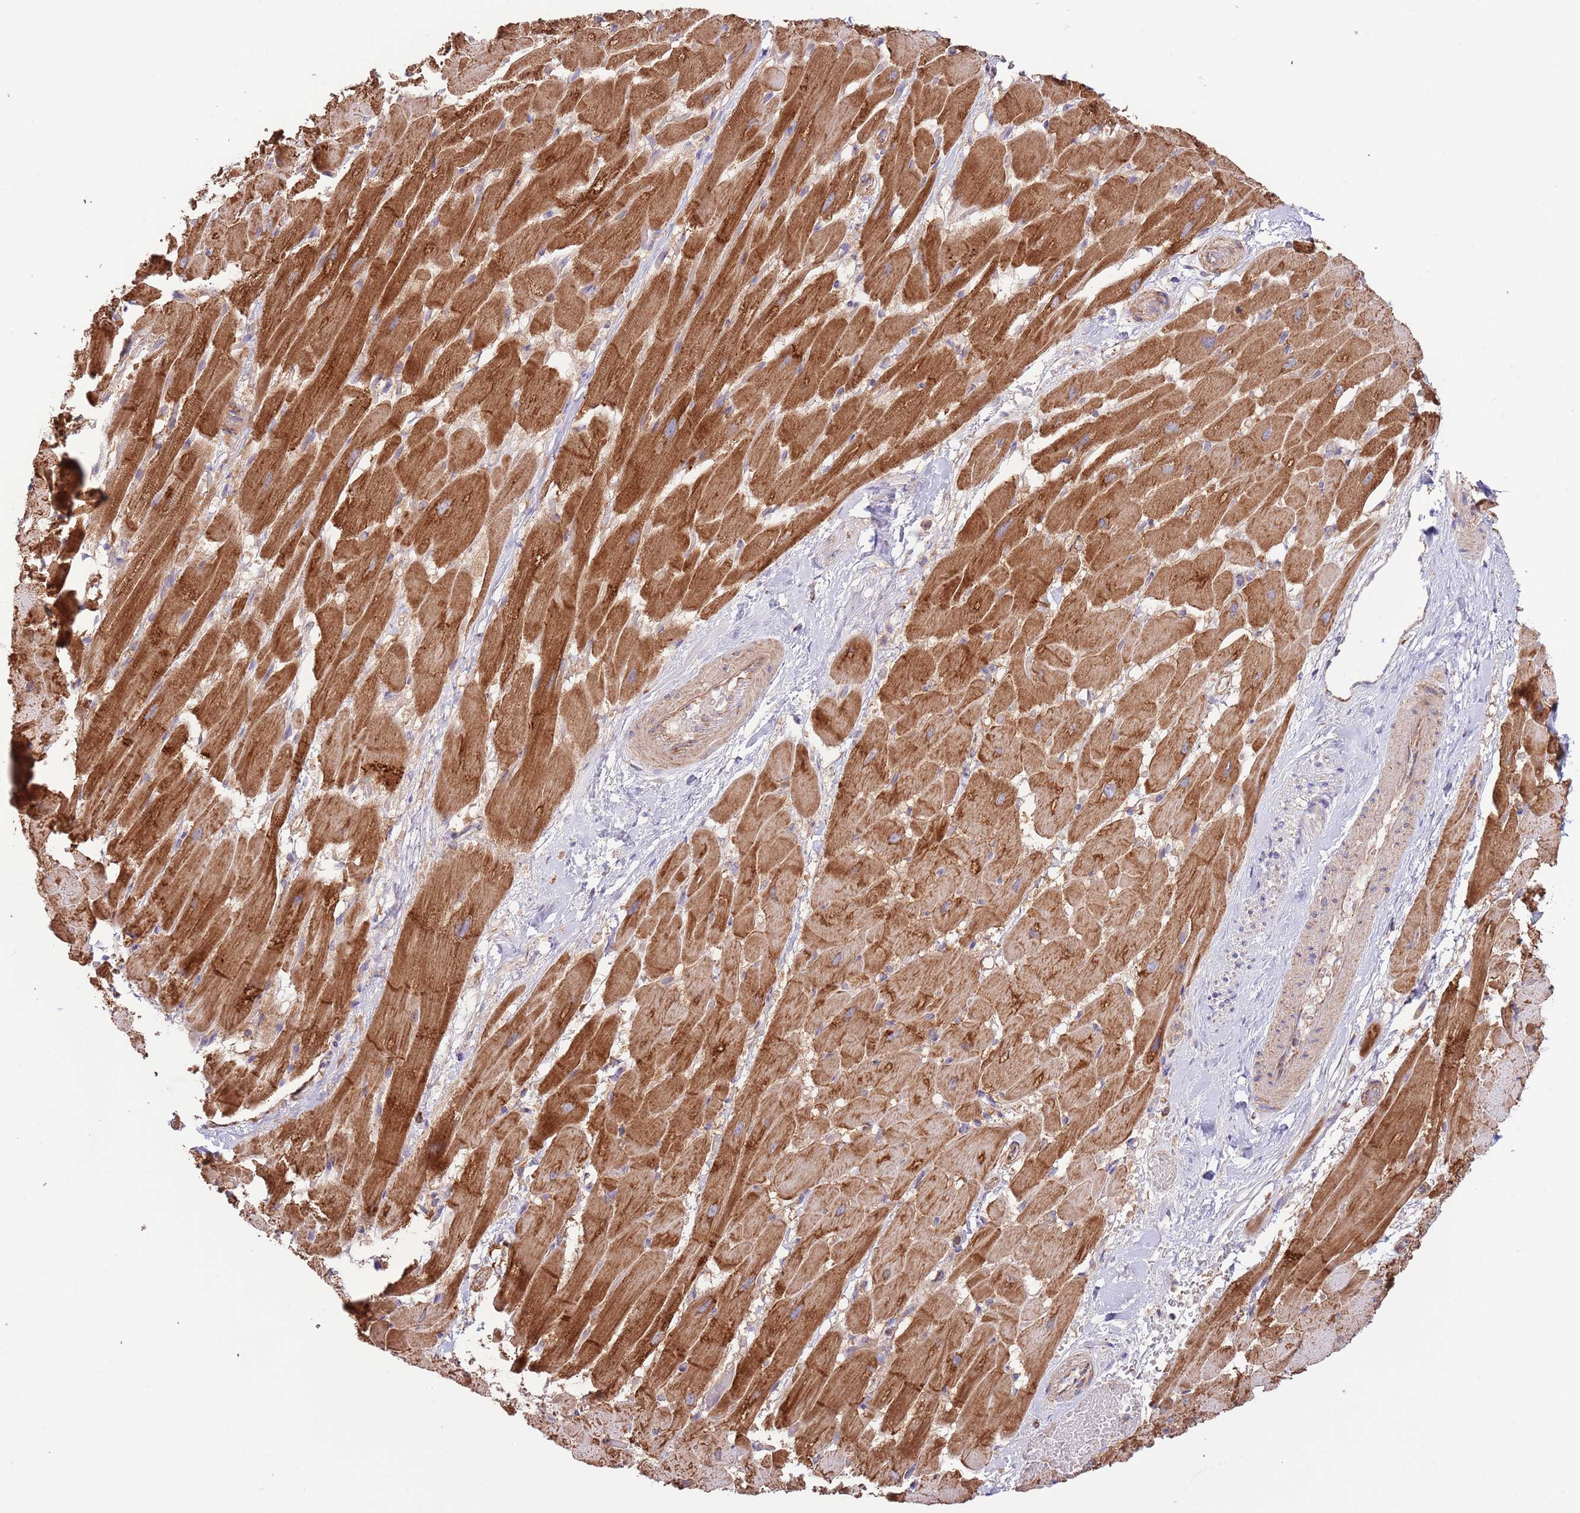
{"staining": {"intensity": "strong", "quantity": ">75%", "location": "cytoplasmic/membranous"}, "tissue": "heart muscle", "cell_type": "Cardiomyocytes", "image_type": "normal", "snomed": [{"axis": "morphology", "description": "Normal tissue, NOS"}, {"axis": "topography", "description": "Heart"}], "caption": "Benign heart muscle was stained to show a protein in brown. There is high levels of strong cytoplasmic/membranous positivity in approximately >75% of cardiomyocytes.", "gene": "DNAJA3", "patient": {"sex": "male", "age": 37}}